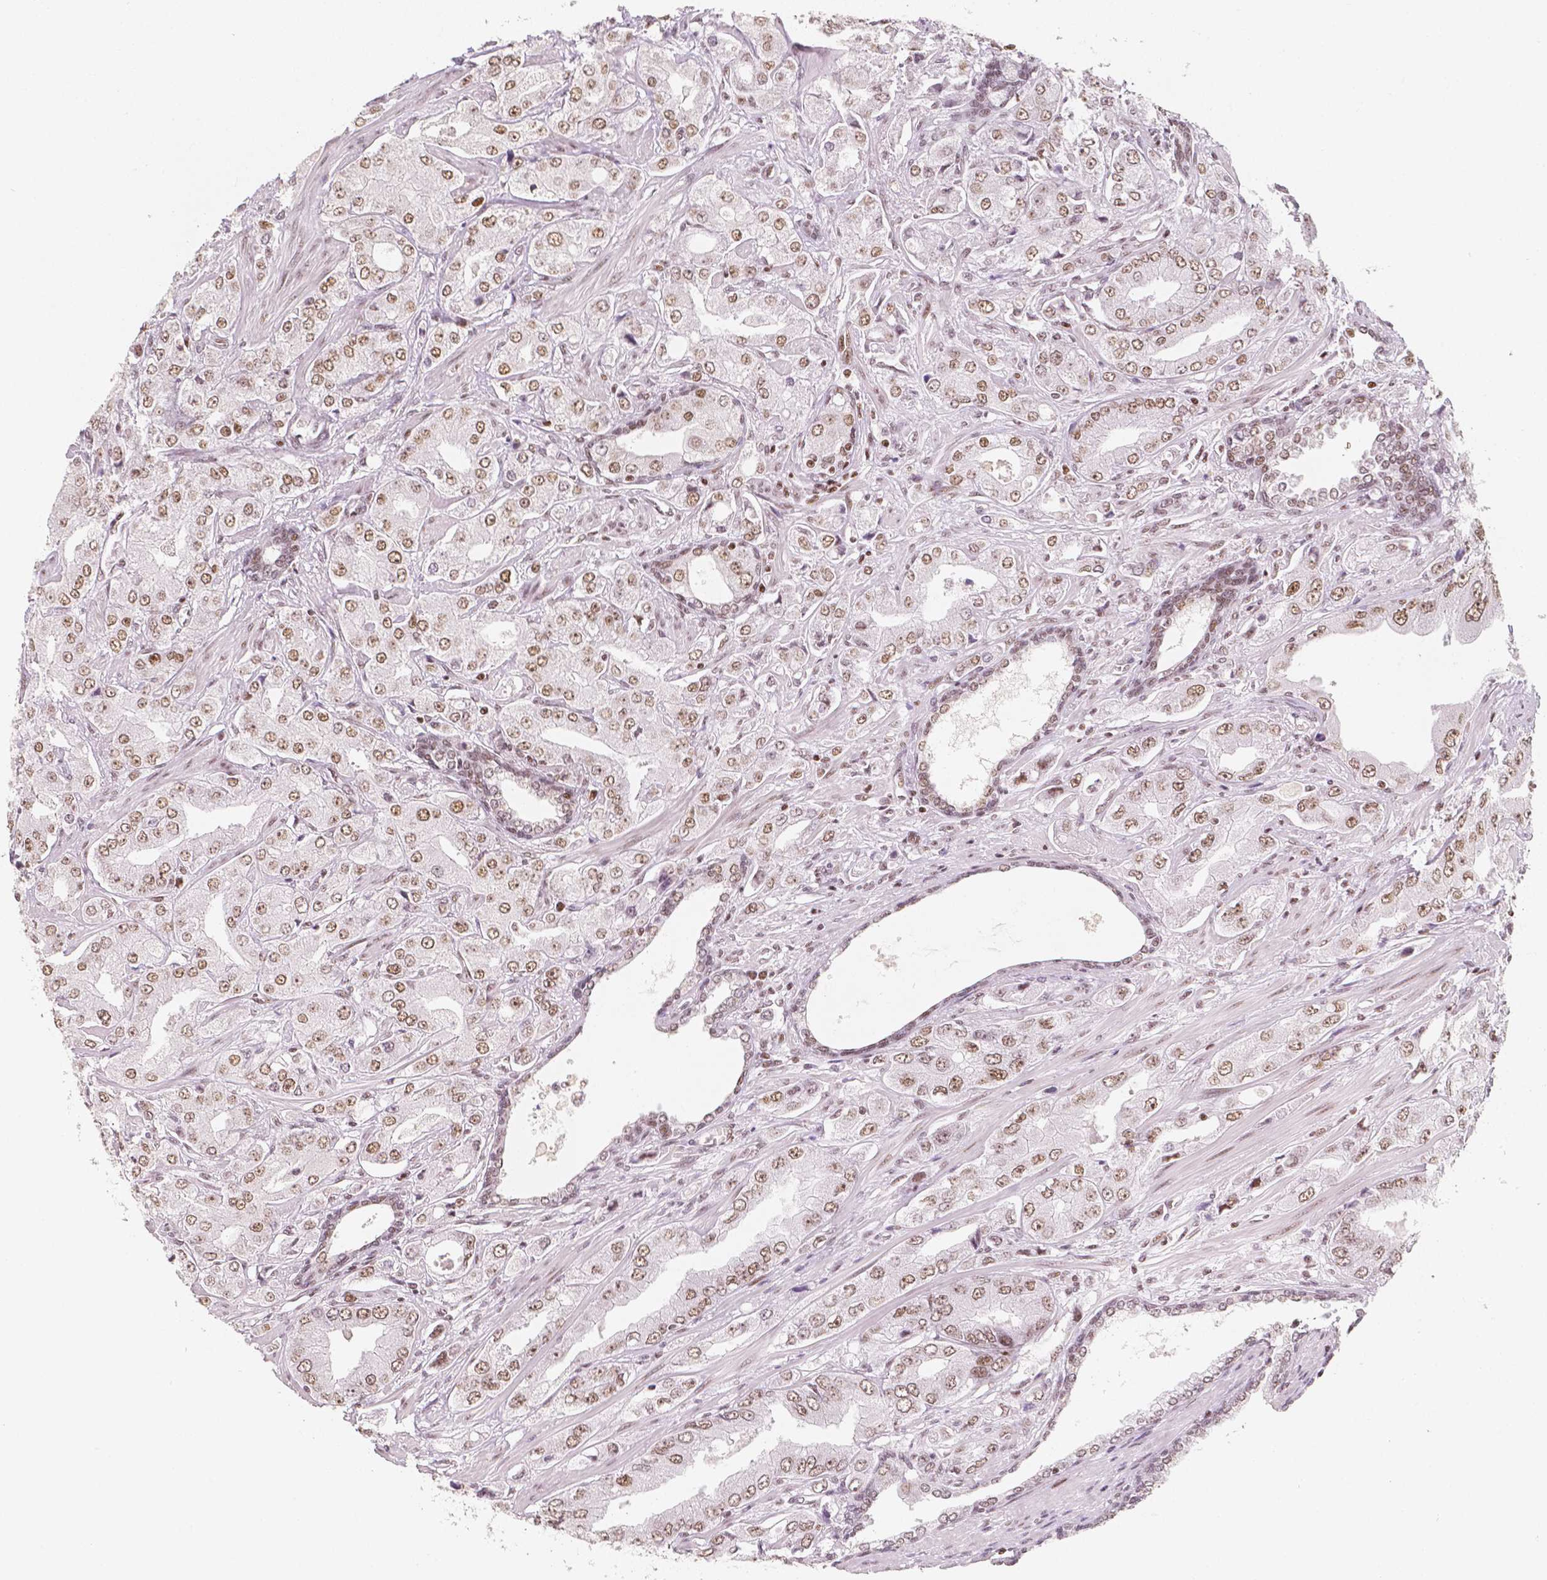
{"staining": {"intensity": "moderate", "quantity": ">75%", "location": "nuclear"}, "tissue": "prostate cancer", "cell_type": "Tumor cells", "image_type": "cancer", "snomed": [{"axis": "morphology", "description": "Adenocarcinoma, Low grade"}, {"axis": "topography", "description": "Prostate"}], "caption": "This photomicrograph demonstrates immunohistochemistry staining of human prostate adenocarcinoma (low-grade), with medium moderate nuclear positivity in about >75% of tumor cells.", "gene": "HDAC1", "patient": {"sex": "male", "age": 60}}